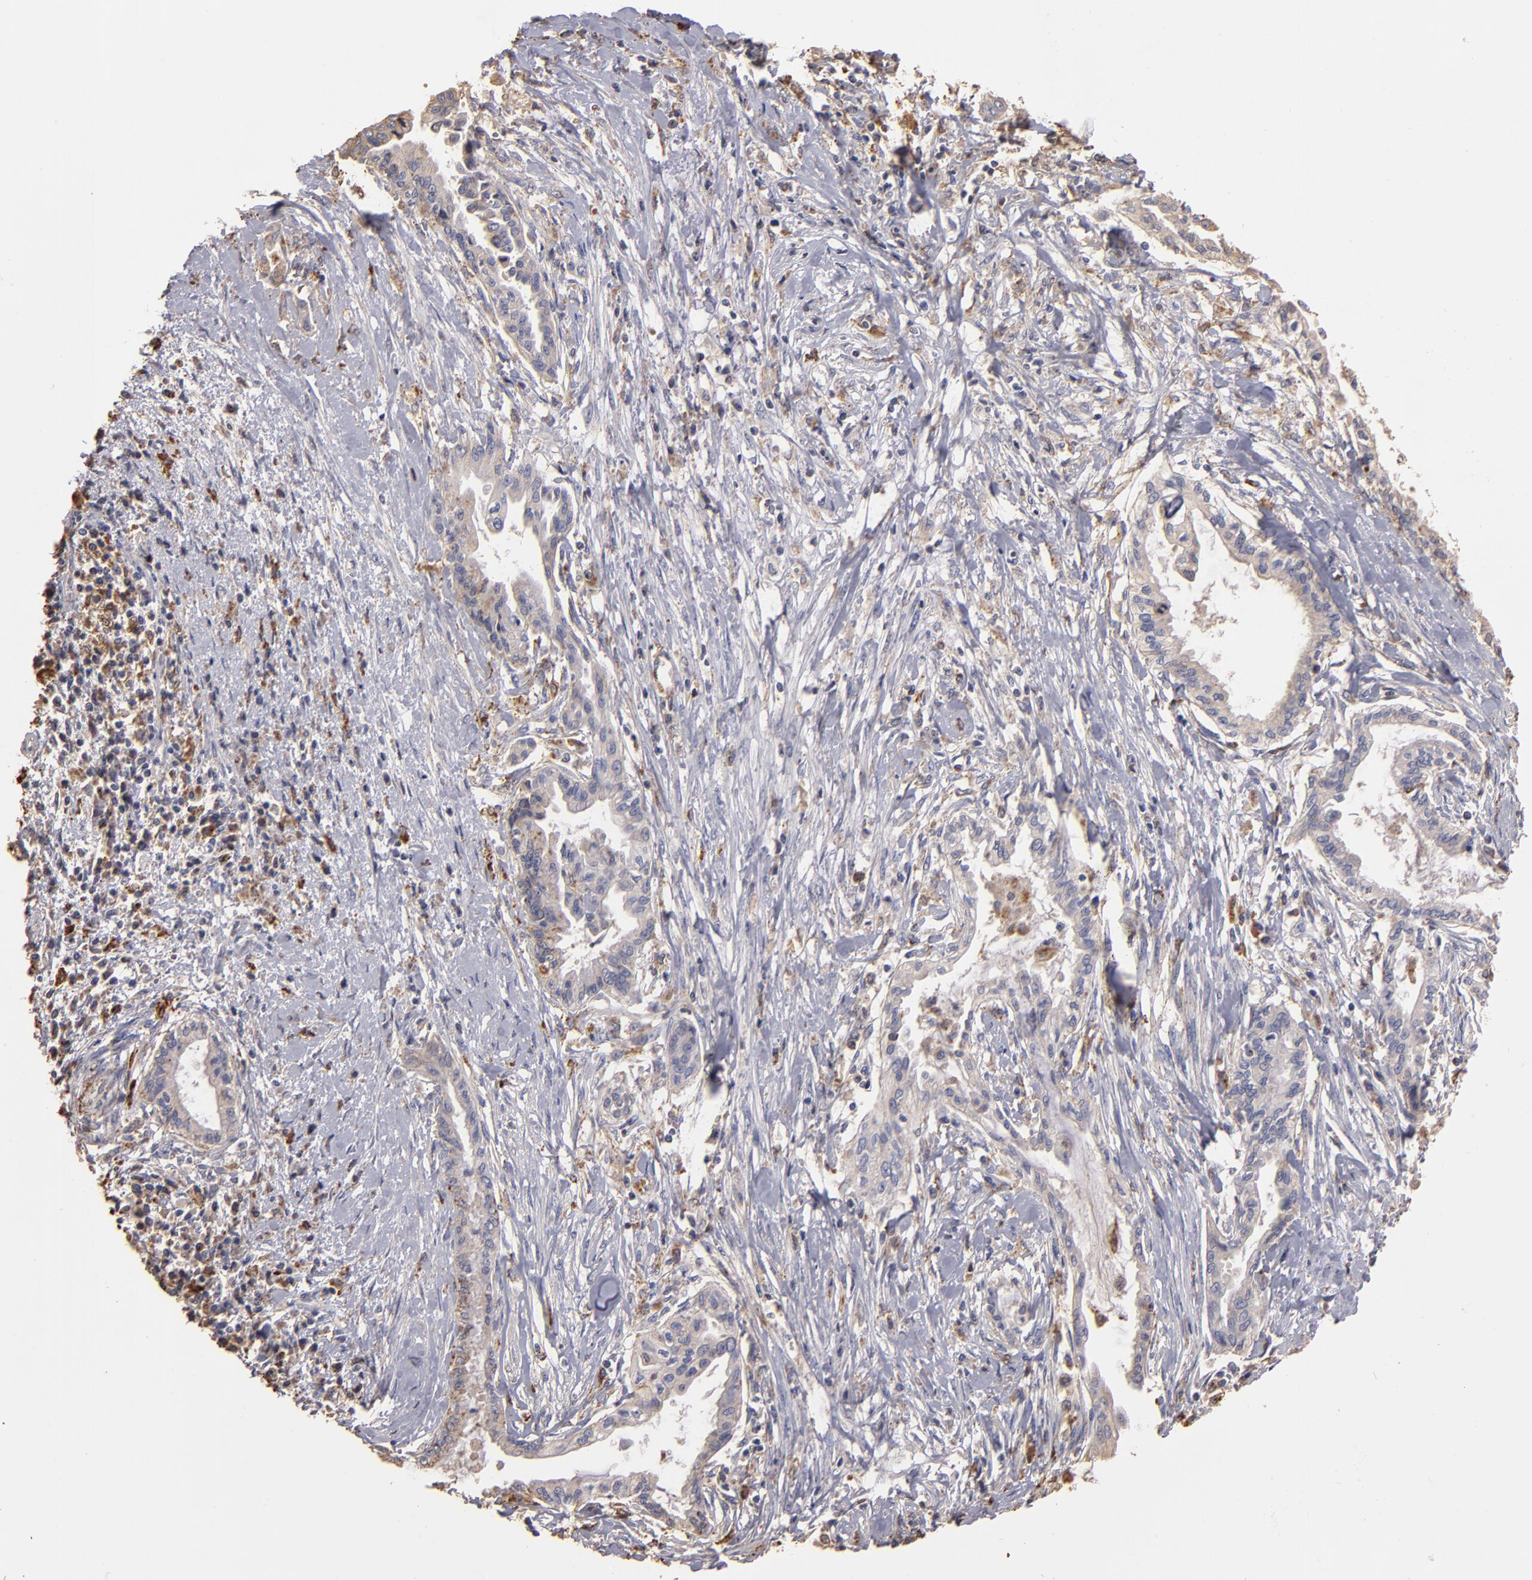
{"staining": {"intensity": "weak", "quantity": ">75%", "location": "cytoplasmic/membranous"}, "tissue": "pancreatic cancer", "cell_type": "Tumor cells", "image_type": "cancer", "snomed": [{"axis": "morphology", "description": "Adenocarcinoma, NOS"}, {"axis": "topography", "description": "Pancreas"}], "caption": "A high-resolution image shows immunohistochemistry (IHC) staining of pancreatic adenocarcinoma, which displays weak cytoplasmic/membranous expression in about >75% of tumor cells.", "gene": "TRAF1", "patient": {"sex": "female", "age": 64}}